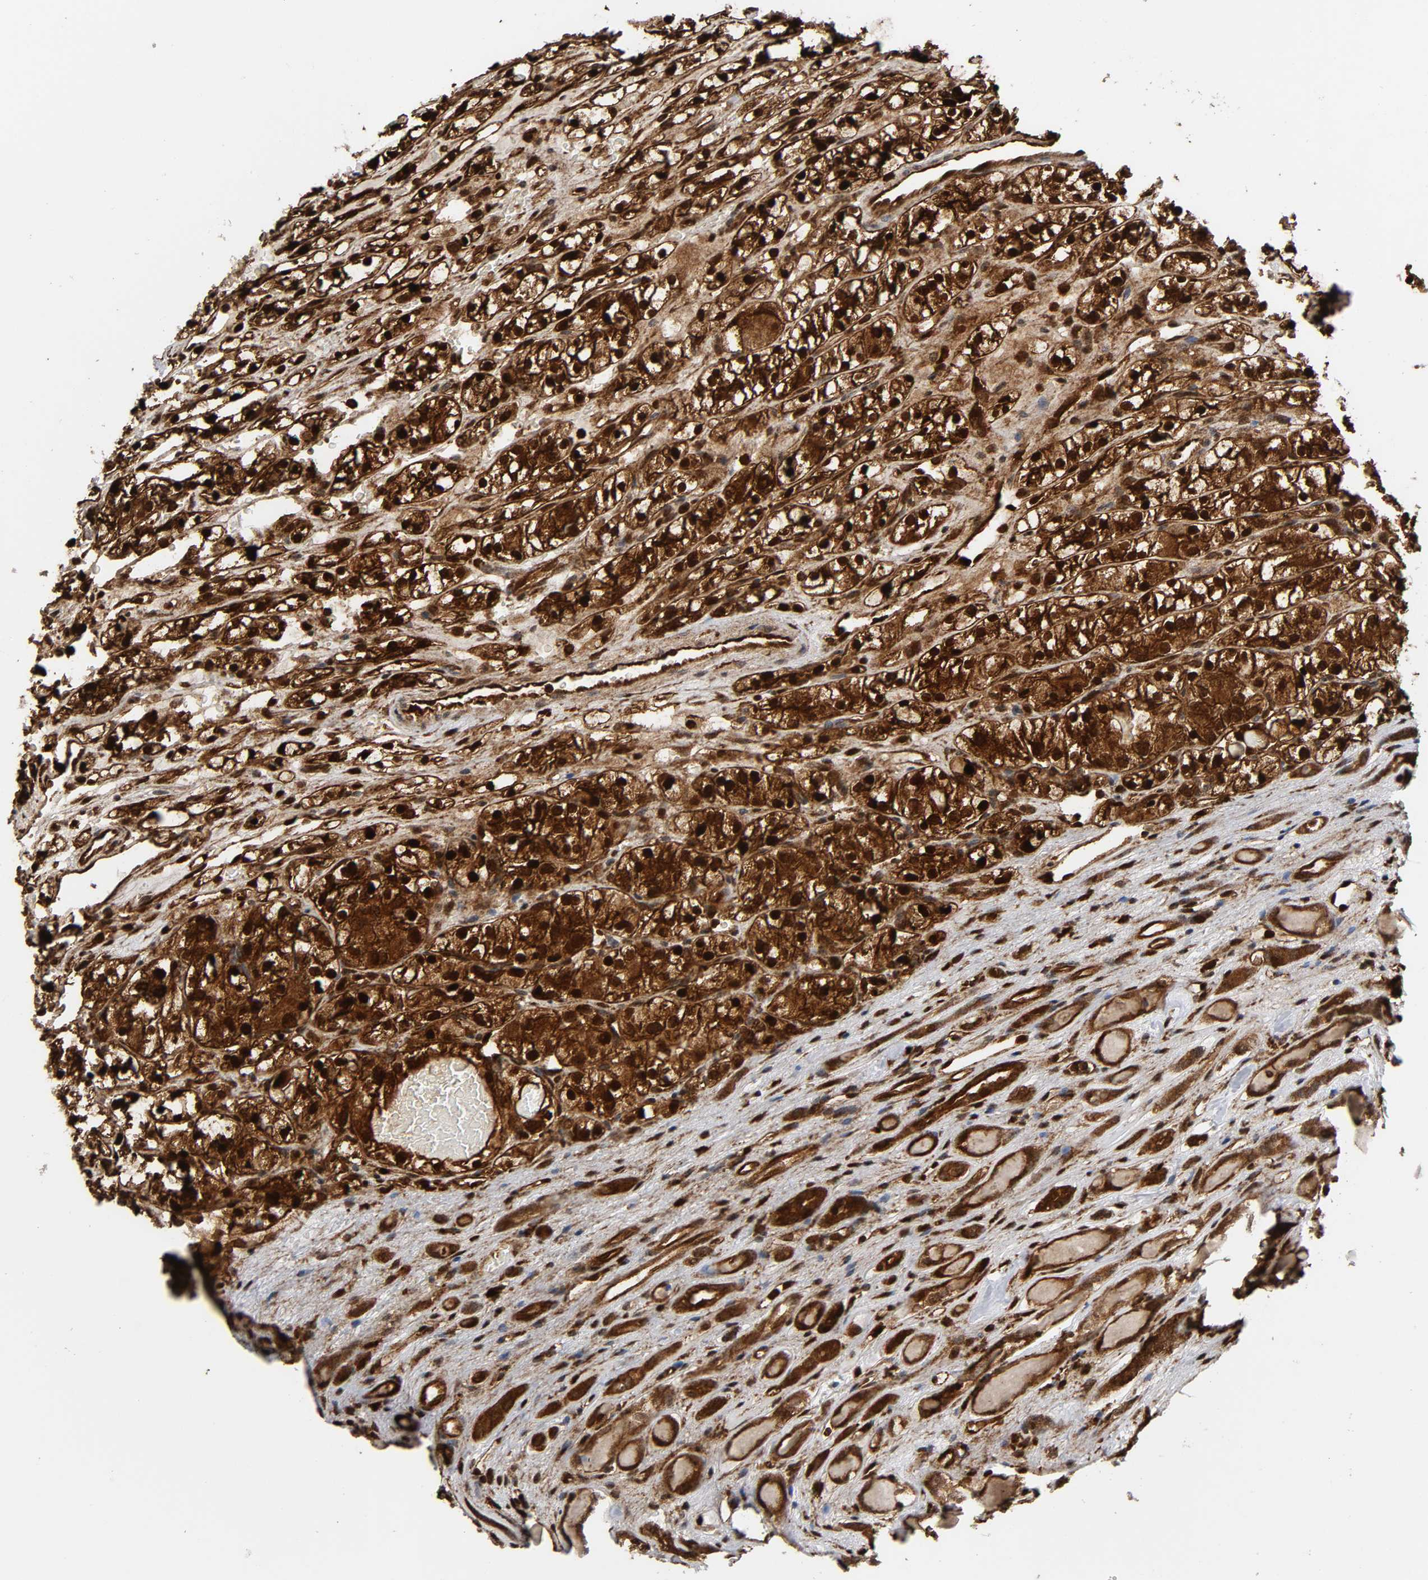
{"staining": {"intensity": "strong", "quantity": ">75%", "location": "cytoplasmic/membranous,nuclear"}, "tissue": "renal cancer", "cell_type": "Tumor cells", "image_type": "cancer", "snomed": [{"axis": "morphology", "description": "Adenocarcinoma, NOS"}, {"axis": "topography", "description": "Kidney"}], "caption": "Tumor cells exhibit strong cytoplasmic/membranous and nuclear staining in about >75% of cells in renal cancer. (DAB (3,3'-diaminobenzidine) IHC with brightfield microscopy, high magnification).", "gene": "MAPK1", "patient": {"sex": "female", "age": 60}}